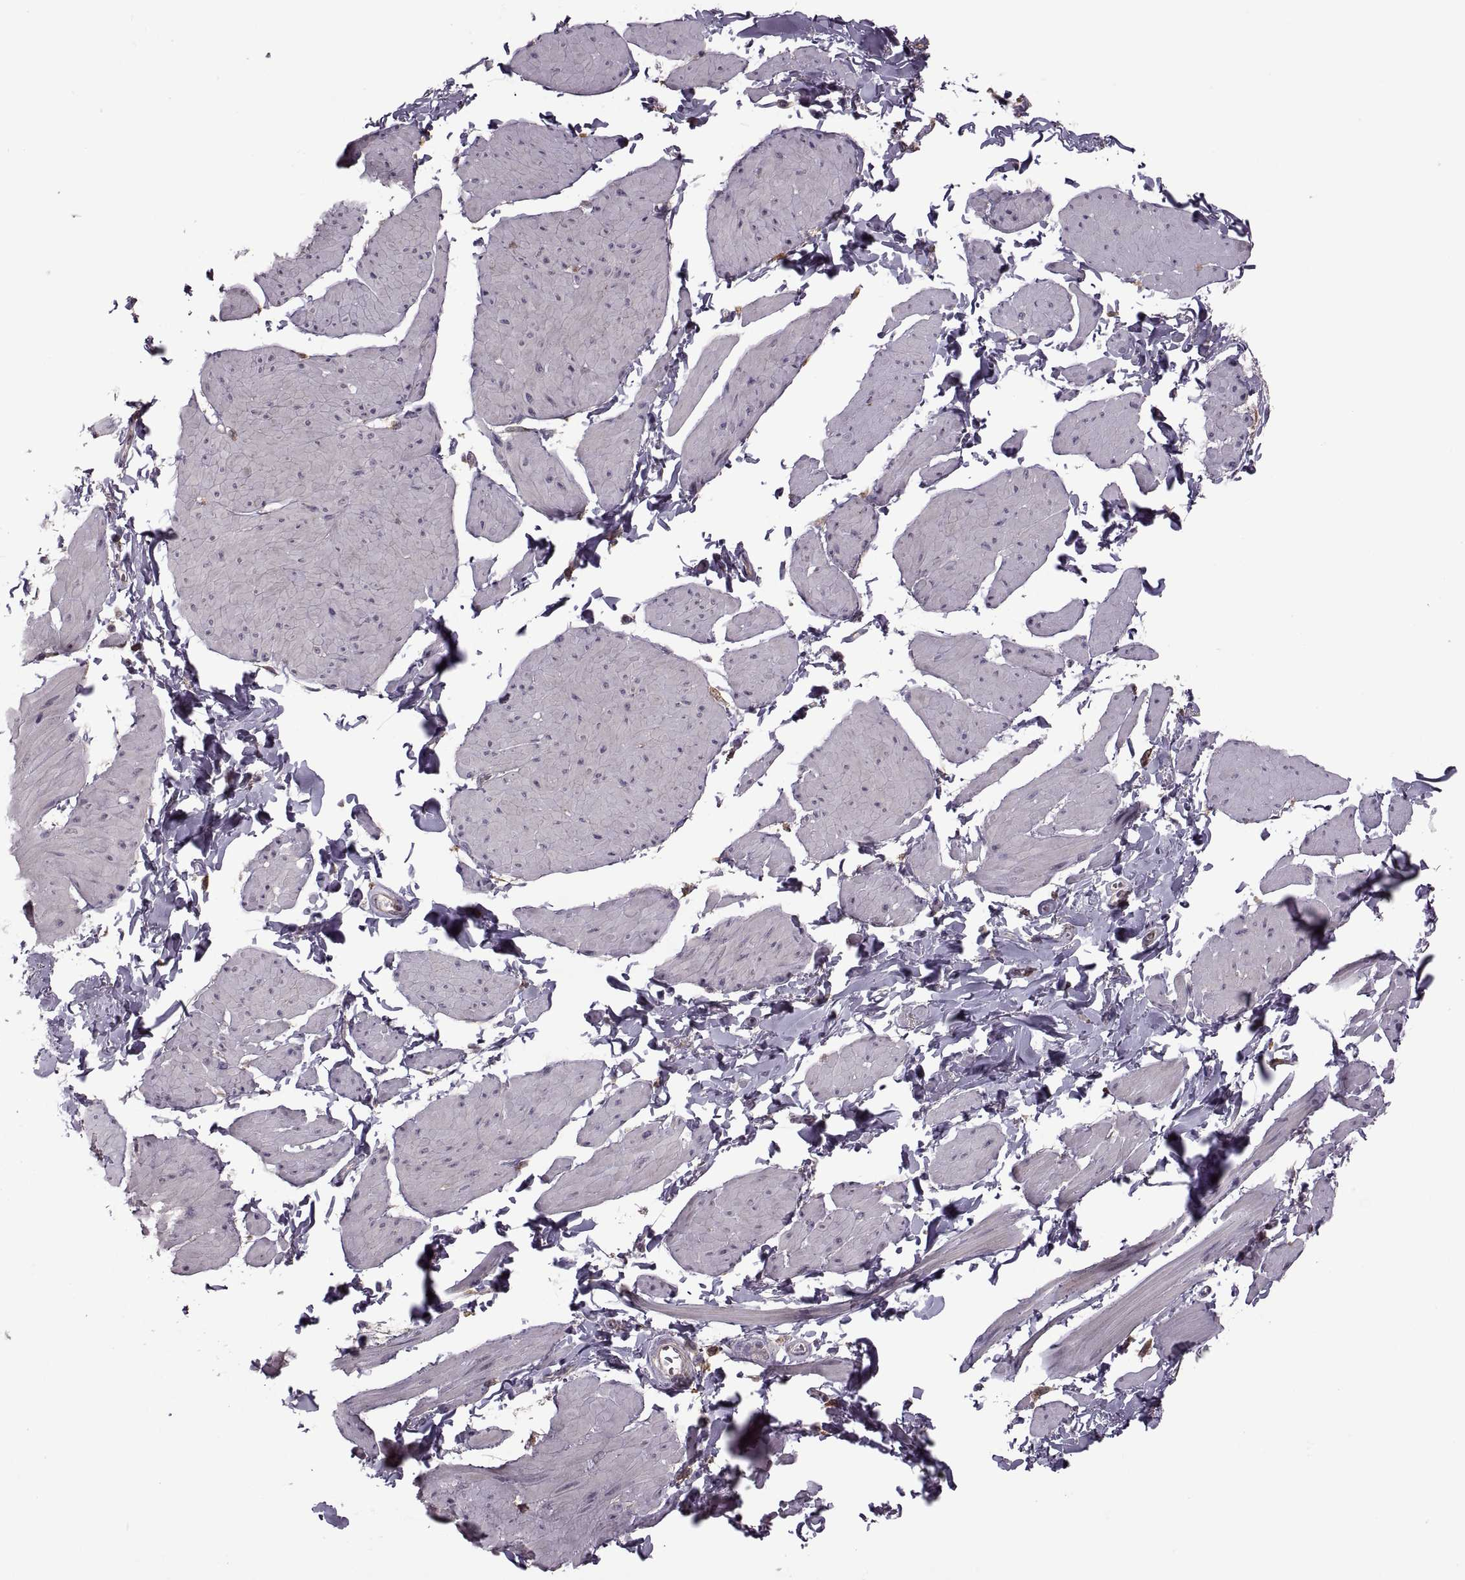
{"staining": {"intensity": "negative", "quantity": "none", "location": "none"}, "tissue": "smooth muscle", "cell_type": "Smooth muscle cells", "image_type": "normal", "snomed": [{"axis": "morphology", "description": "Normal tissue, NOS"}, {"axis": "topography", "description": "Adipose tissue"}, {"axis": "topography", "description": "Smooth muscle"}, {"axis": "topography", "description": "Peripheral nerve tissue"}], "caption": "Smooth muscle cells show no significant staining in normal smooth muscle. (DAB immunohistochemistry with hematoxylin counter stain).", "gene": "PIERCE1", "patient": {"sex": "male", "age": 83}}